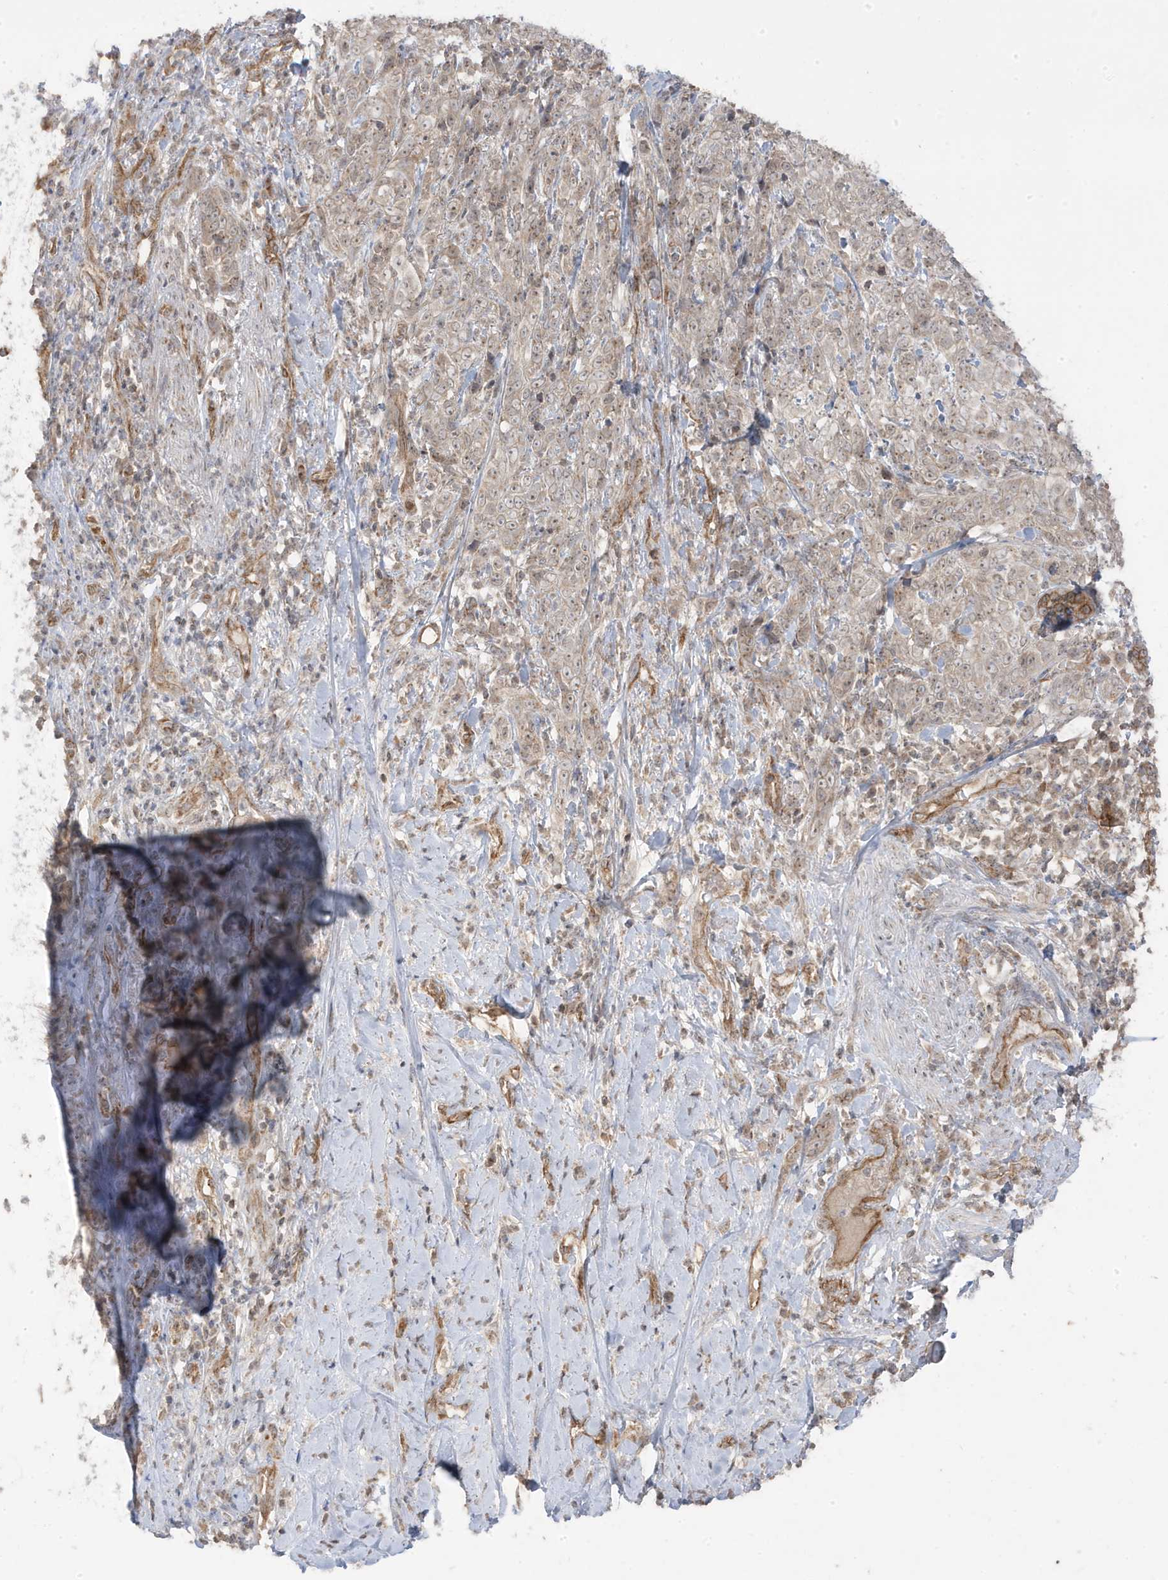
{"staining": {"intensity": "moderate", "quantity": ">75%", "location": "cytoplasmic/membranous,nuclear"}, "tissue": "adipose tissue", "cell_type": "Adipocytes", "image_type": "normal", "snomed": [{"axis": "morphology", "description": "Normal tissue, NOS"}, {"axis": "morphology", "description": "Basal cell carcinoma"}, {"axis": "topography", "description": "Cartilage tissue"}, {"axis": "topography", "description": "Nasopharynx"}, {"axis": "topography", "description": "Oral tissue"}], "caption": "Adipose tissue stained for a protein exhibits moderate cytoplasmic/membranous,nuclear positivity in adipocytes. The staining is performed using DAB (3,3'-diaminobenzidine) brown chromogen to label protein expression. The nuclei are counter-stained blue using hematoxylin.", "gene": "DNAJC12", "patient": {"sex": "female", "age": 77}}